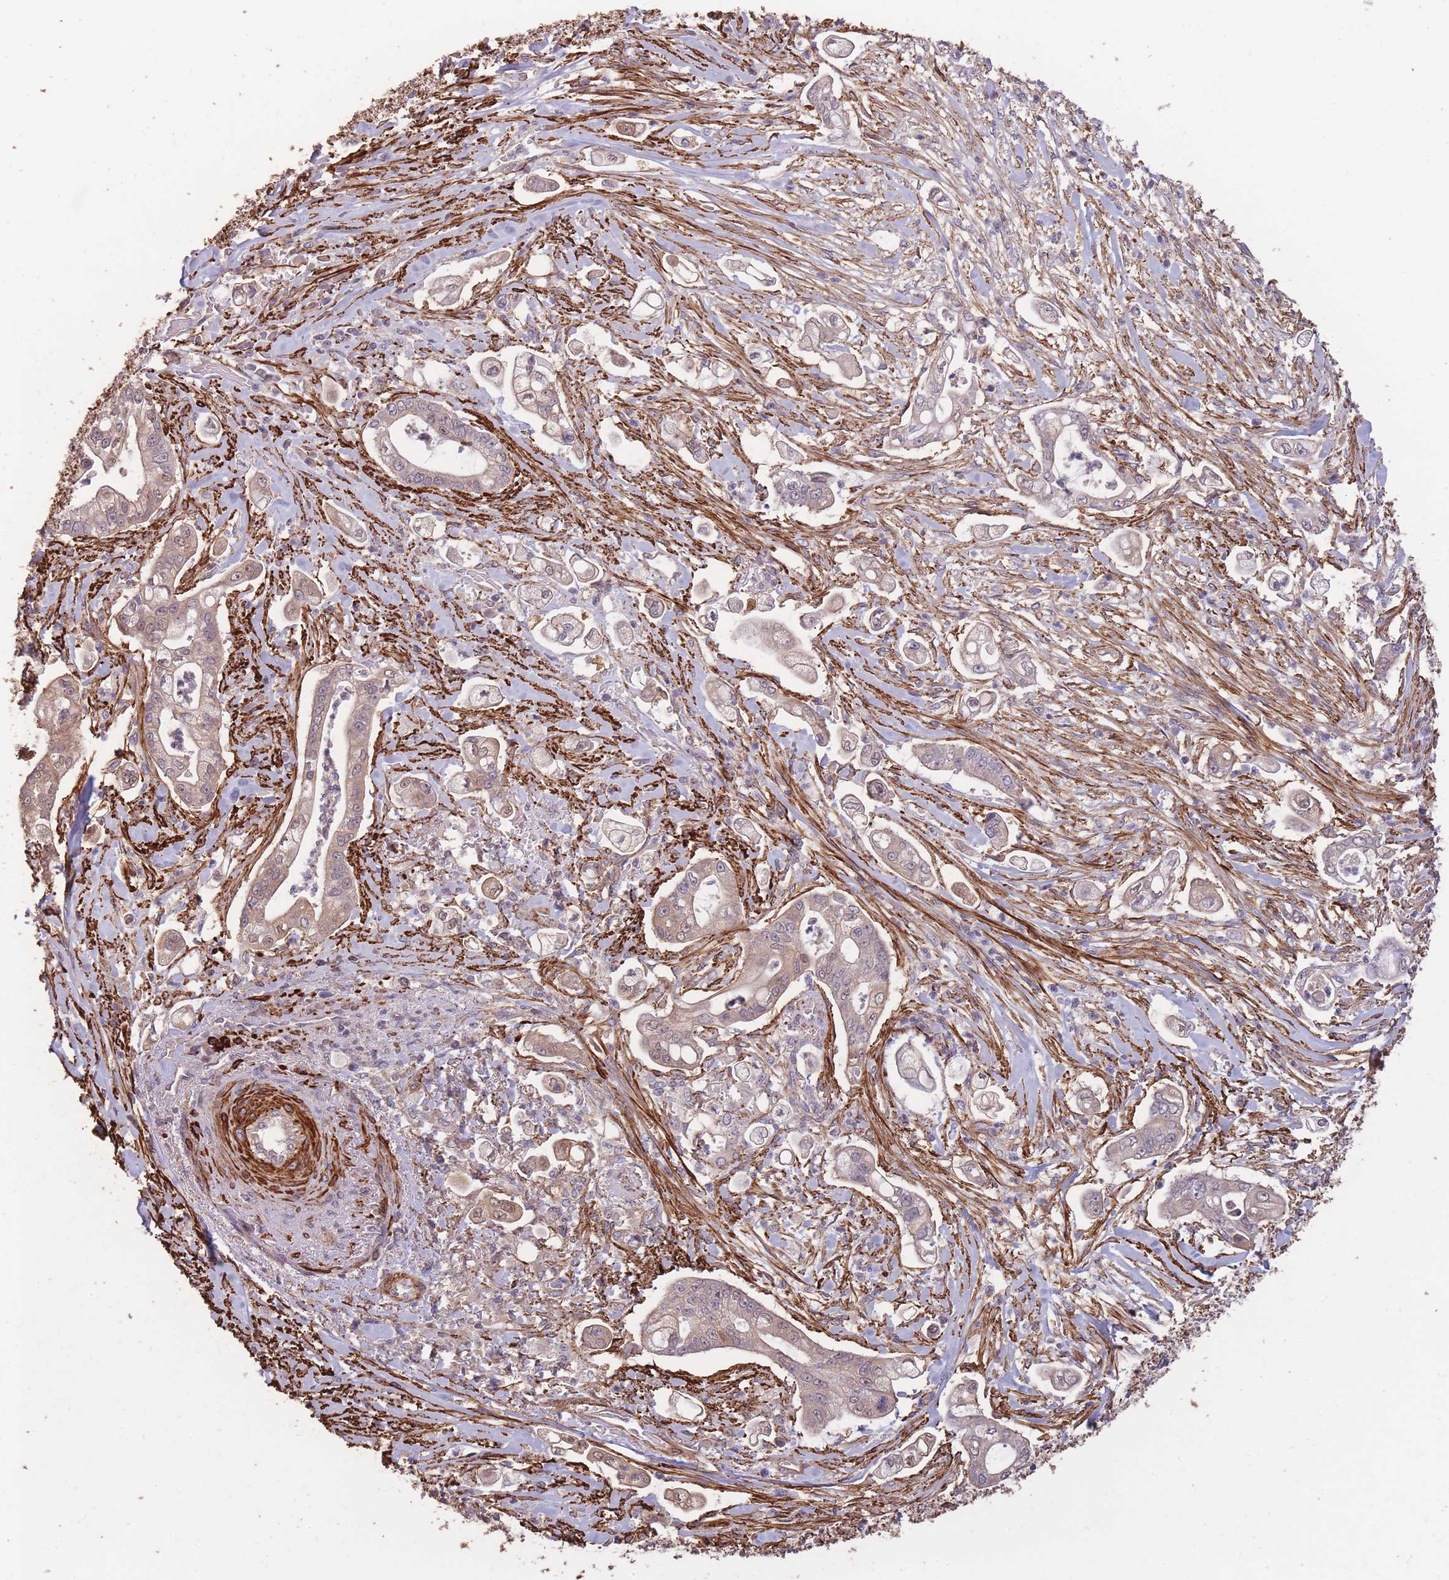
{"staining": {"intensity": "weak", "quantity": "25%-75%", "location": "cytoplasmic/membranous"}, "tissue": "pancreatic cancer", "cell_type": "Tumor cells", "image_type": "cancer", "snomed": [{"axis": "morphology", "description": "Adenocarcinoma, NOS"}, {"axis": "topography", "description": "Pancreas"}], "caption": "This photomicrograph shows pancreatic cancer stained with immunohistochemistry (IHC) to label a protein in brown. The cytoplasmic/membranous of tumor cells show weak positivity for the protein. Nuclei are counter-stained blue.", "gene": "NLRC4", "patient": {"sex": "female", "age": 69}}